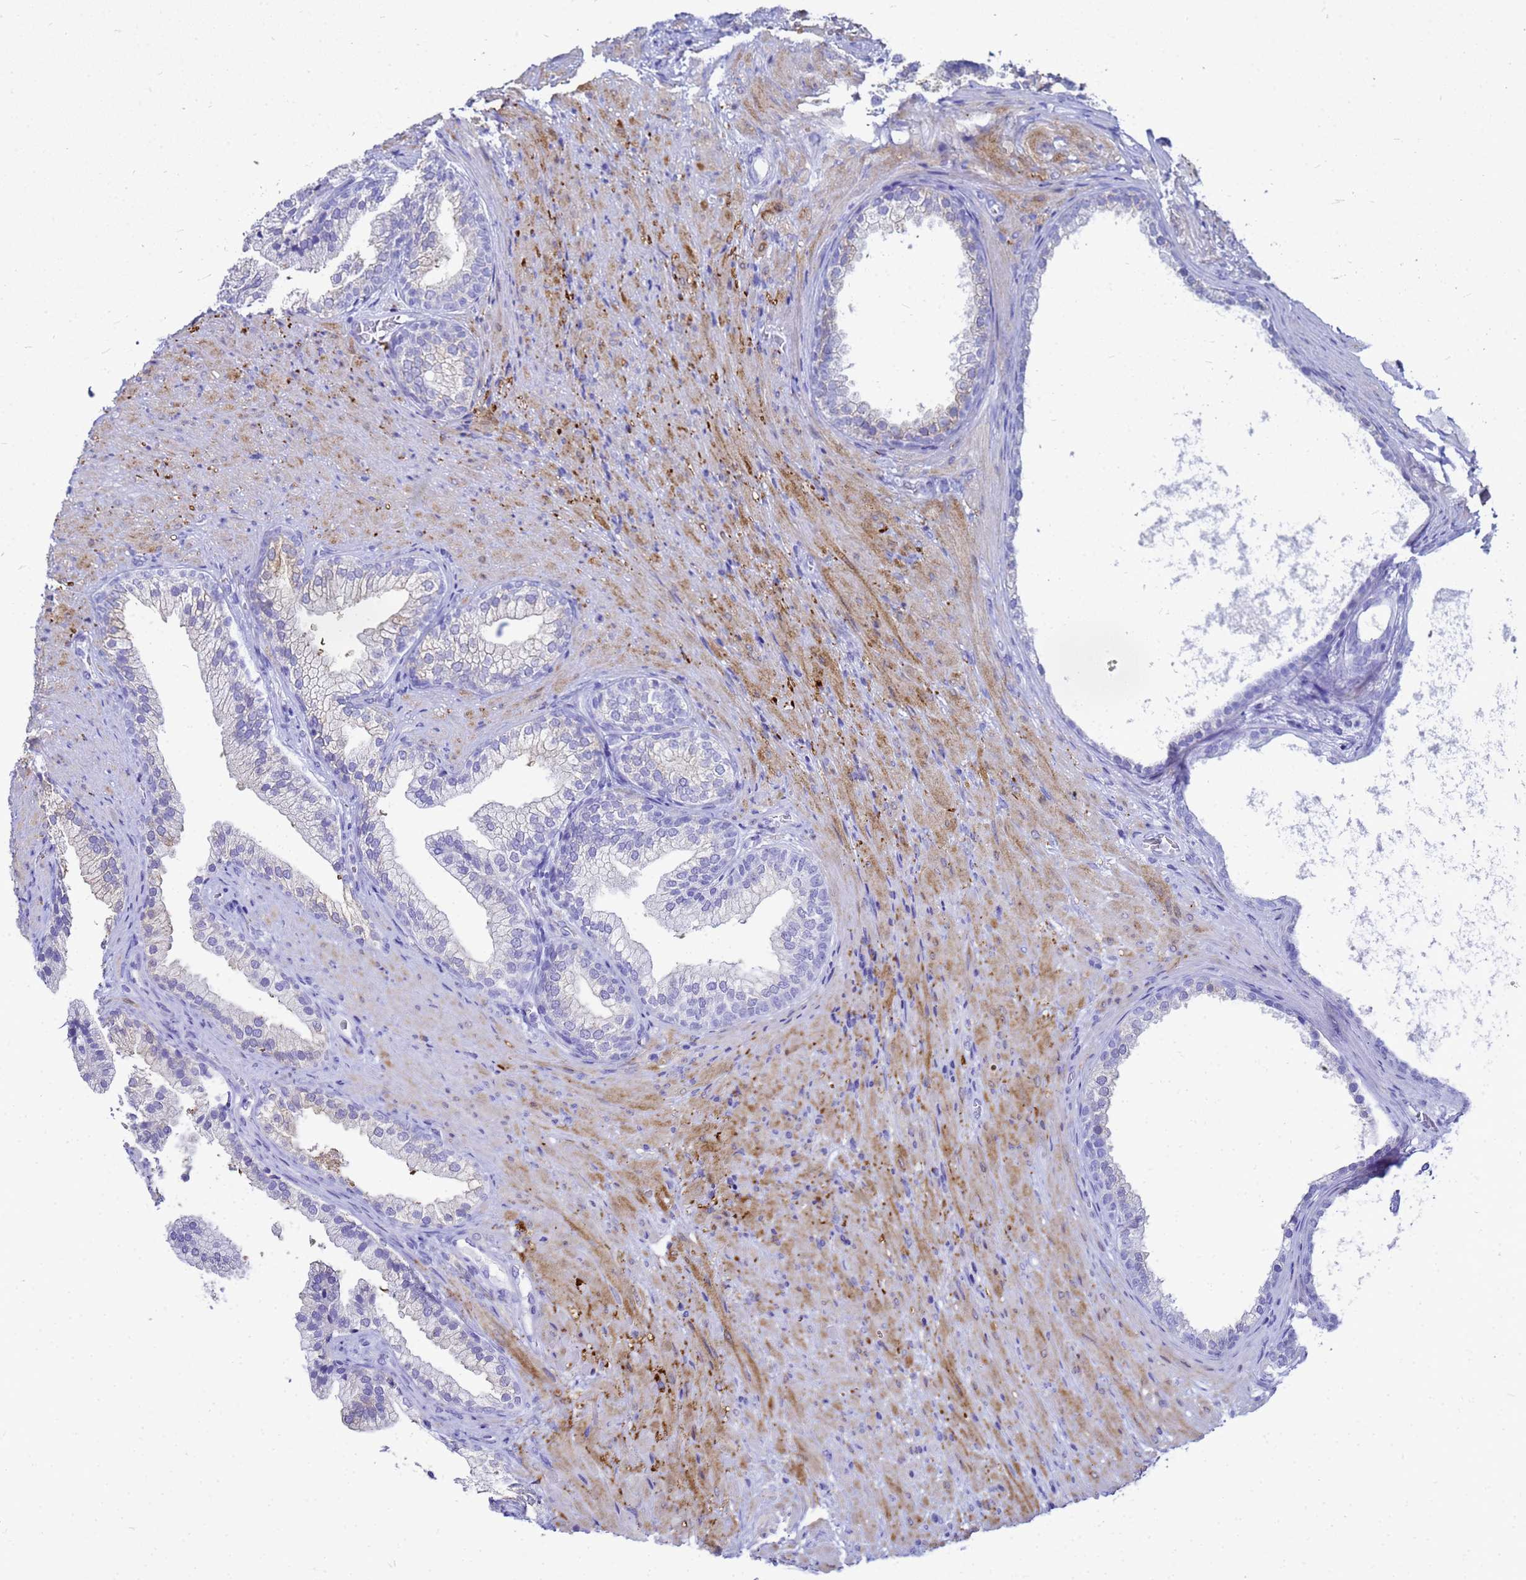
{"staining": {"intensity": "strong", "quantity": "<25%", "location": "cytoplasmic/membranous"}, "tissue": "prostate", "cell_type": "Glandular cells", "image_type": "normal", "snomed": [{"axis": "morphology", "description": "Normal tissue, NOS"}, {"axis": "topography", "description": "Prostate"}], "caption": "IHC staining of normal prostate, which demonstrates medium levels of strong cytoplasmic/membranous positivity in approximately <25% of glandular cells indicating strong cytoplasmic/membranous protein expression. The staining was performed using DAB (brown) for protein detection and nuclei were counterstained in hematoxylin (blue).", "gene": "CKB", "patient": {"sex": "male", "age": 76}}